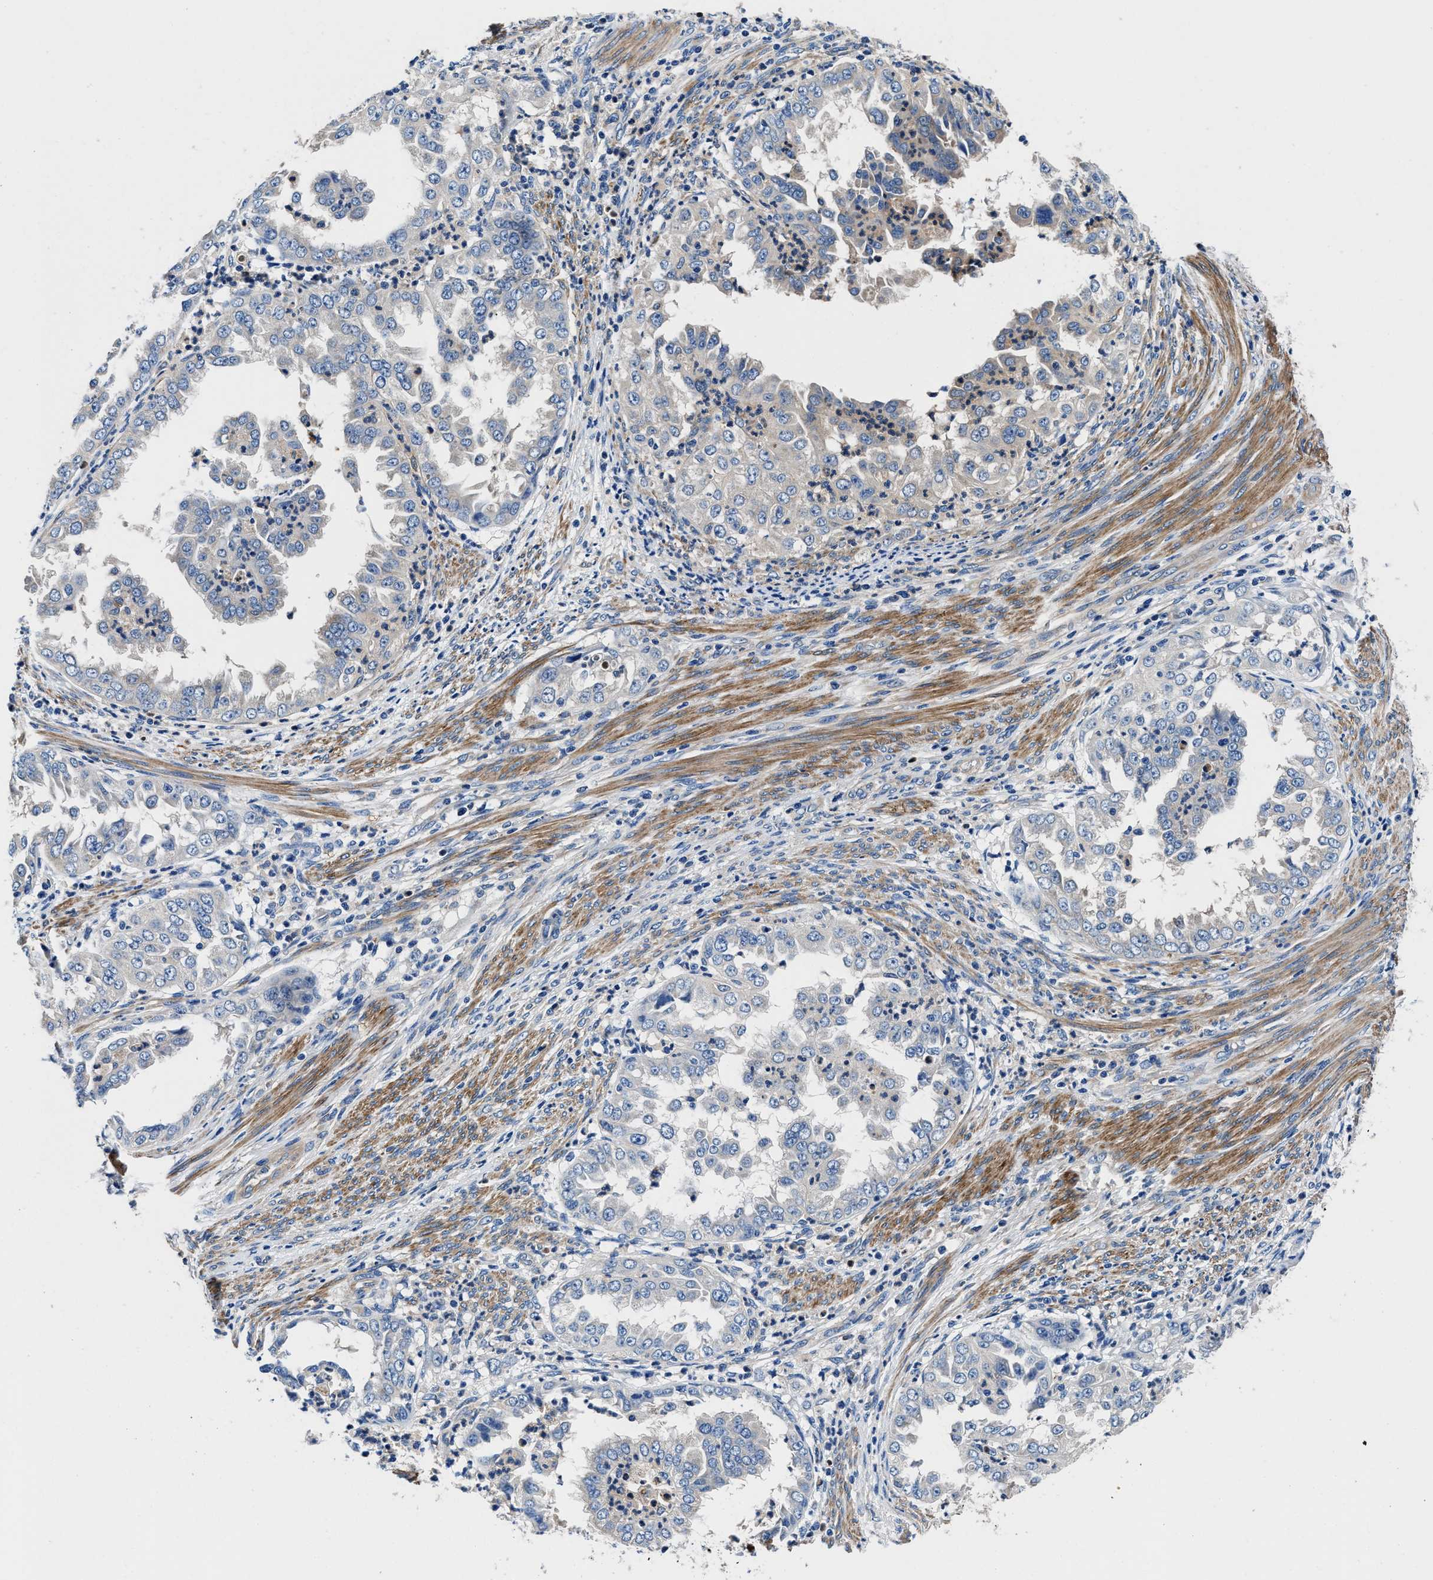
{"staining": {"intensity": "negative", "quantity": "none", "location": "none"}, "tissue": "endometrial cancer", "cell_type": "Tumor cells", "image_type": "cancer", "snomed": [{"axis": "morphology", "description": "Adenocarcinoma, NOS"}, {"axis": "topography", "description": "Endometrium"}], "caption": "IHC histopathology image of endometrial adenocarcinoma stained for a protein (brown), which exhibits no staining in tumor cells.", "gene": "NEU1", "patient": {"sex": "female", "age": 85}}